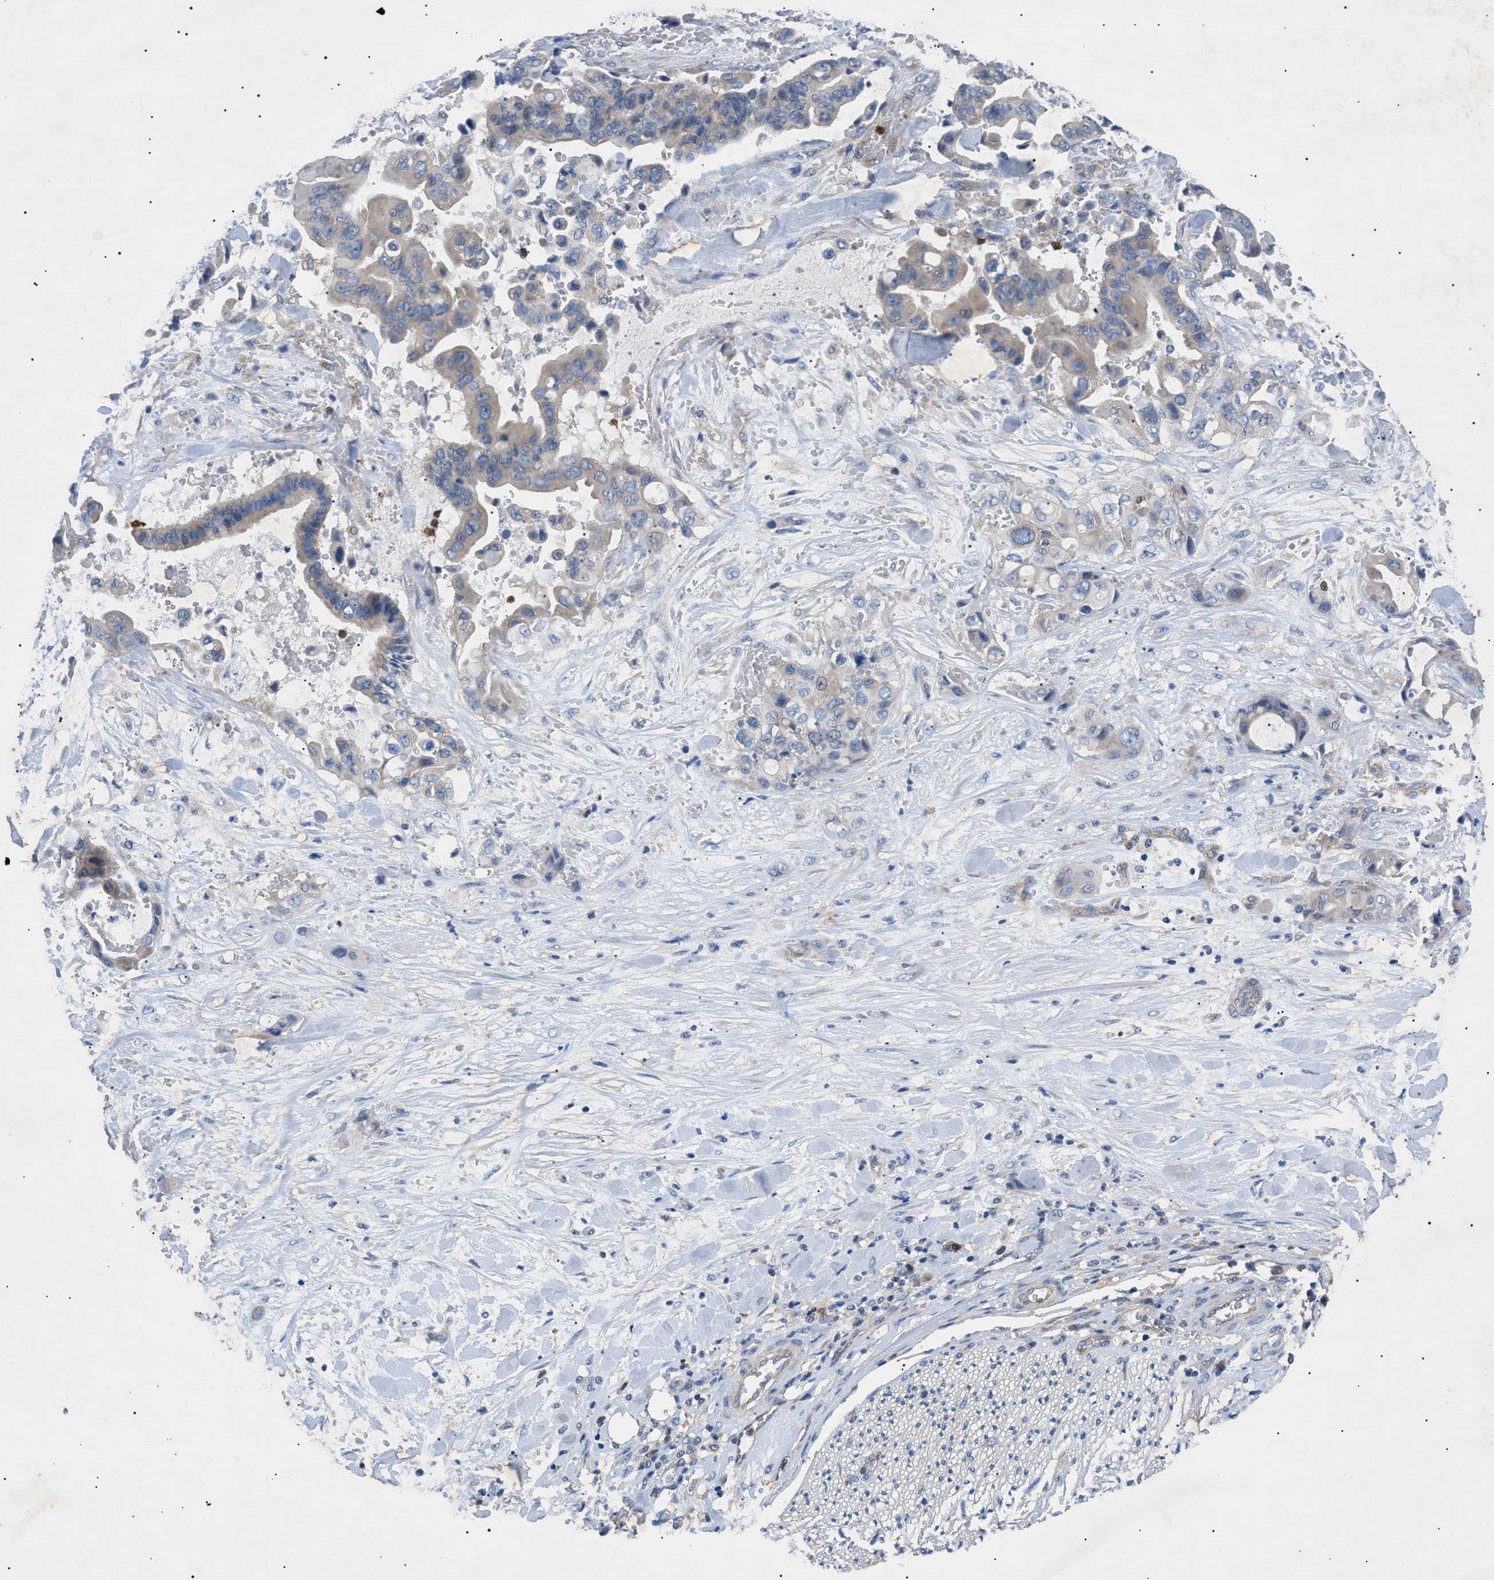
{"staining": {"intensity": "weak", "quantity": ">75%", "location": "cytoplasmic/membranous"}, "tissue": "liver cancer", "cell_type": "Tumor cells", "image_type": "cancer", "snomed": [{"axis": "morphology", "description": "Cholangiocarcinoma"}, {"axis": "topography", "description": "Liver"}], "caption": "Immunohistochemistry (IHC) image of neoplastic tissue: liver cancer (cholangiocarcinoma) stained using IHC exhibits low levels of weak protein expression localized specifically in the cytoplasmic/membranous of tumor cells, appearing as a cytoplasmic/membranous brown color.", "gene": "RIPK1", "patient": {"sex": "female", "age": 61}}